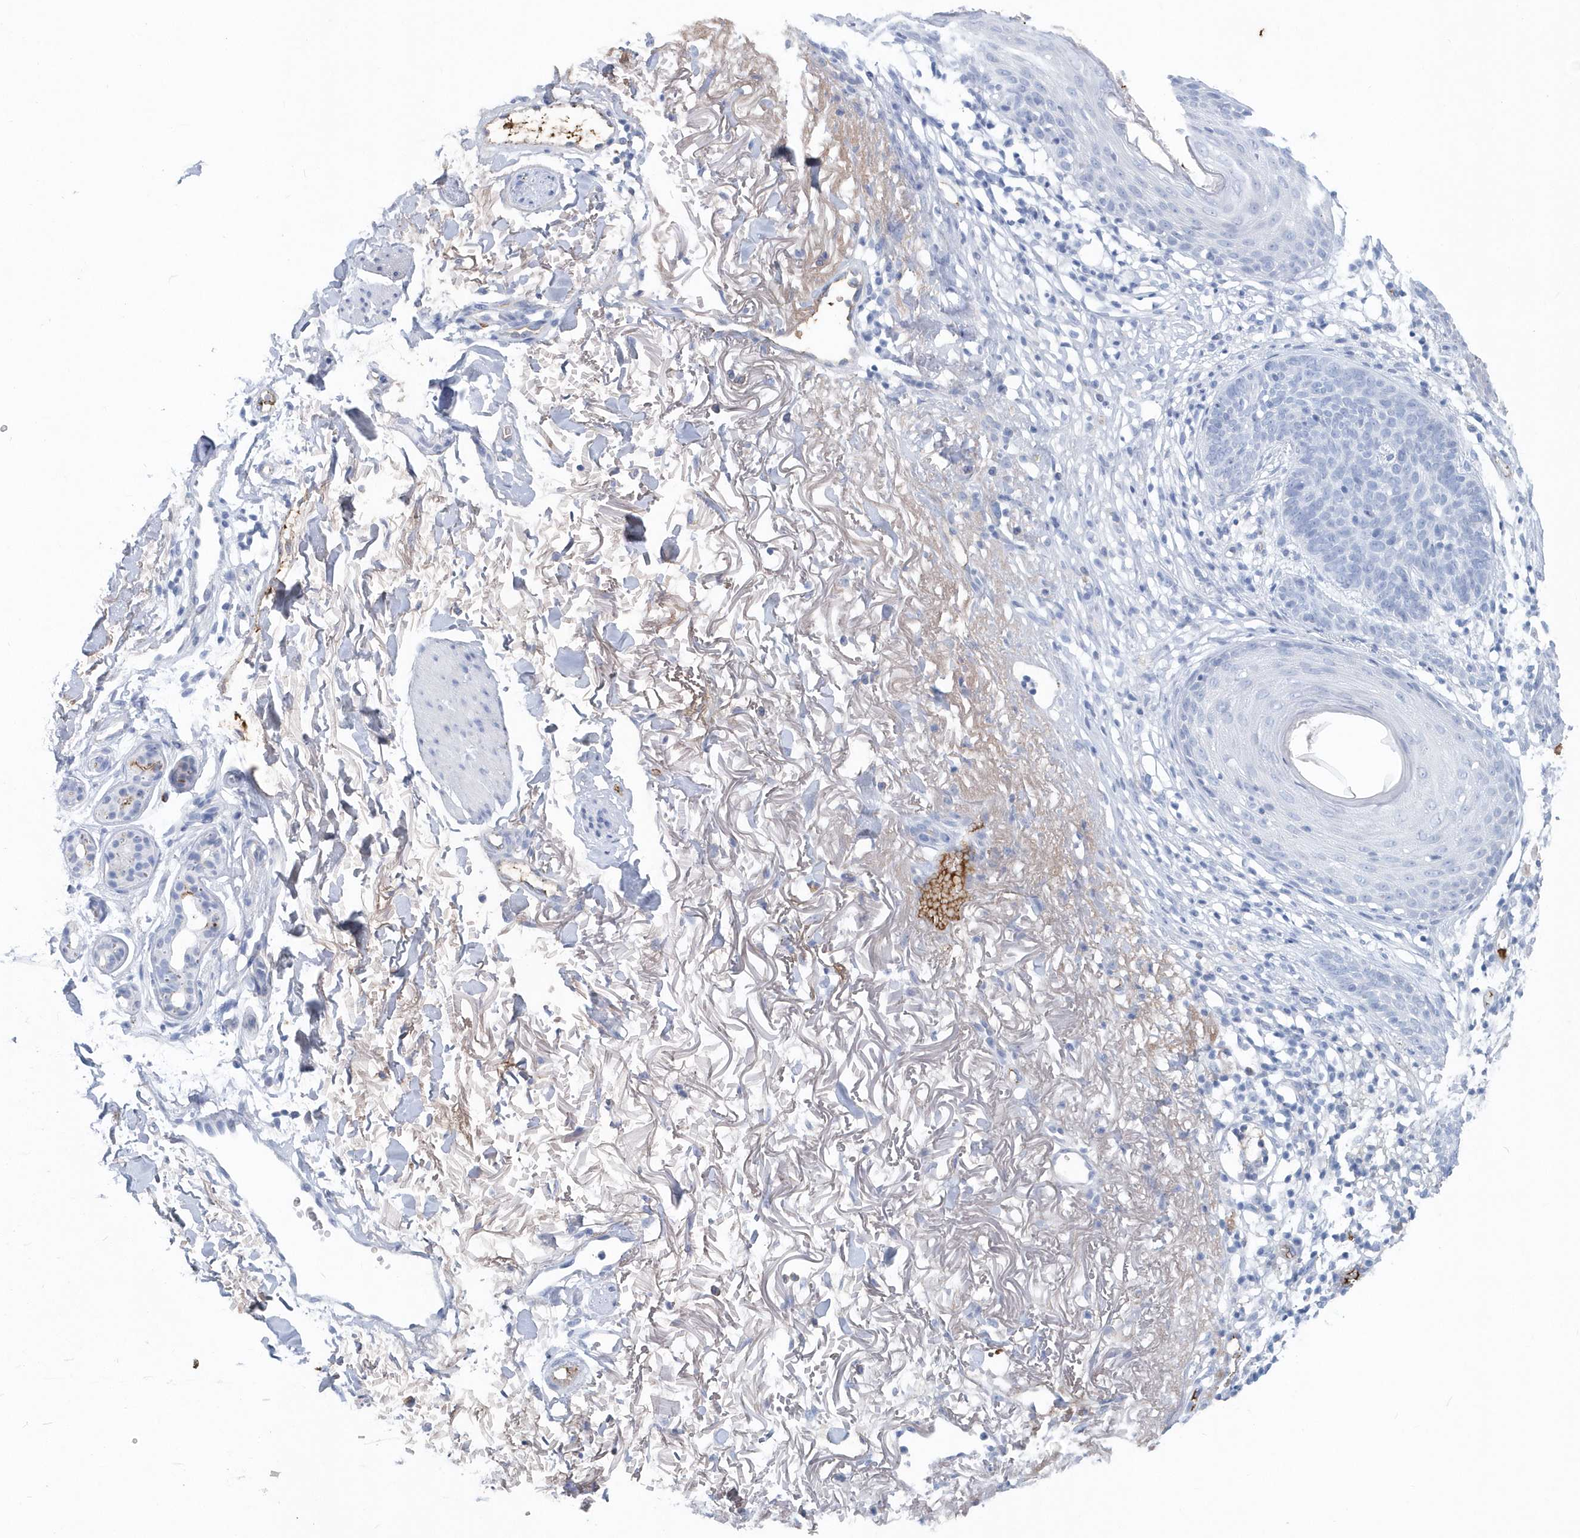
{"staining": {"intensity": "negative", "quantity": "none", "location": "none"}, "tissue": "skin cancer", "cell_type": "Tumor cells", "image_type": "cancer", "snomed": [{"axis": "morphology", "description": "Normal tissue, NOS"}, {"axis": "morphology", "description": "Basal cell carcinoma"}, {"axis": "topography", "description": "Skin"}], "caption": "Tumor cells show no significant protein staining in skin basal cell carcinoma.", "gene": "JCHAIN", "patient": {"sex": "female", "age": 70}}